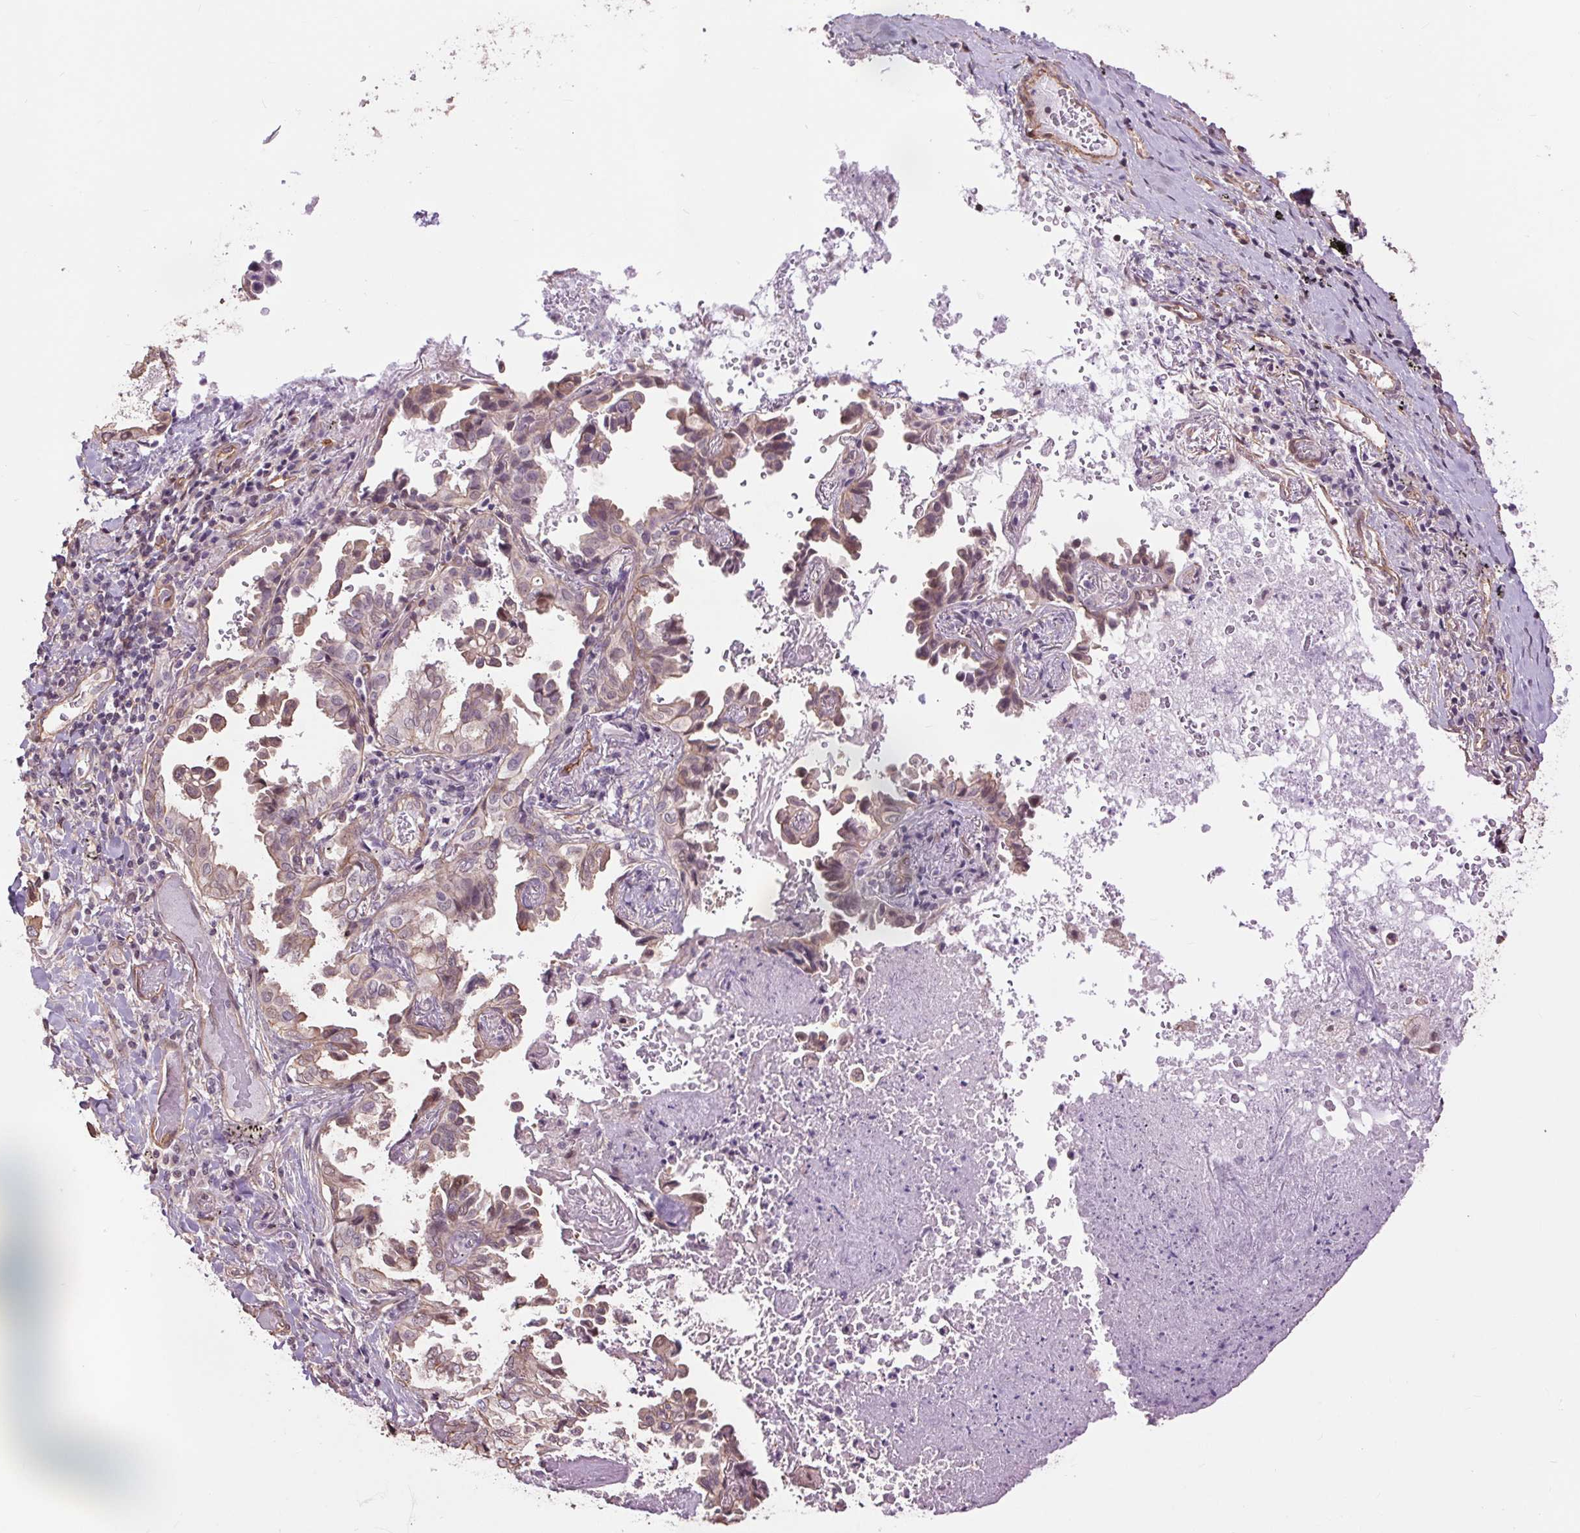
{"staining": {"intensity": "weak", "quantity": "<25%", "location": "nuclear"}, "tissue": "lung cancer", "cell_type": "Tumor cells", "image_type": "cancer", "snomed": [{"axis": "morphology", "description": "Aneuploidy"}, {"axis": "morphology", "description": "Adenocarcinoma, NOS"}, {"axis": "morphology", "description": "Adenocarcinoma, metastatic, NOS"}, {"axis": "topography", "description": "Lymph node"}, {"axis": "topography", "description": "Lung"}], "caption": "High magnification brightfield microscopy of adenocarcinoma (lung) stained with DAB (3,3'-diaminobenzidine) (brown) and counterstained with hematoxylin (blue): tumor cells show no significant staining.", "gene": "PALM", "patient": {"sex": "female", "age": 48}}